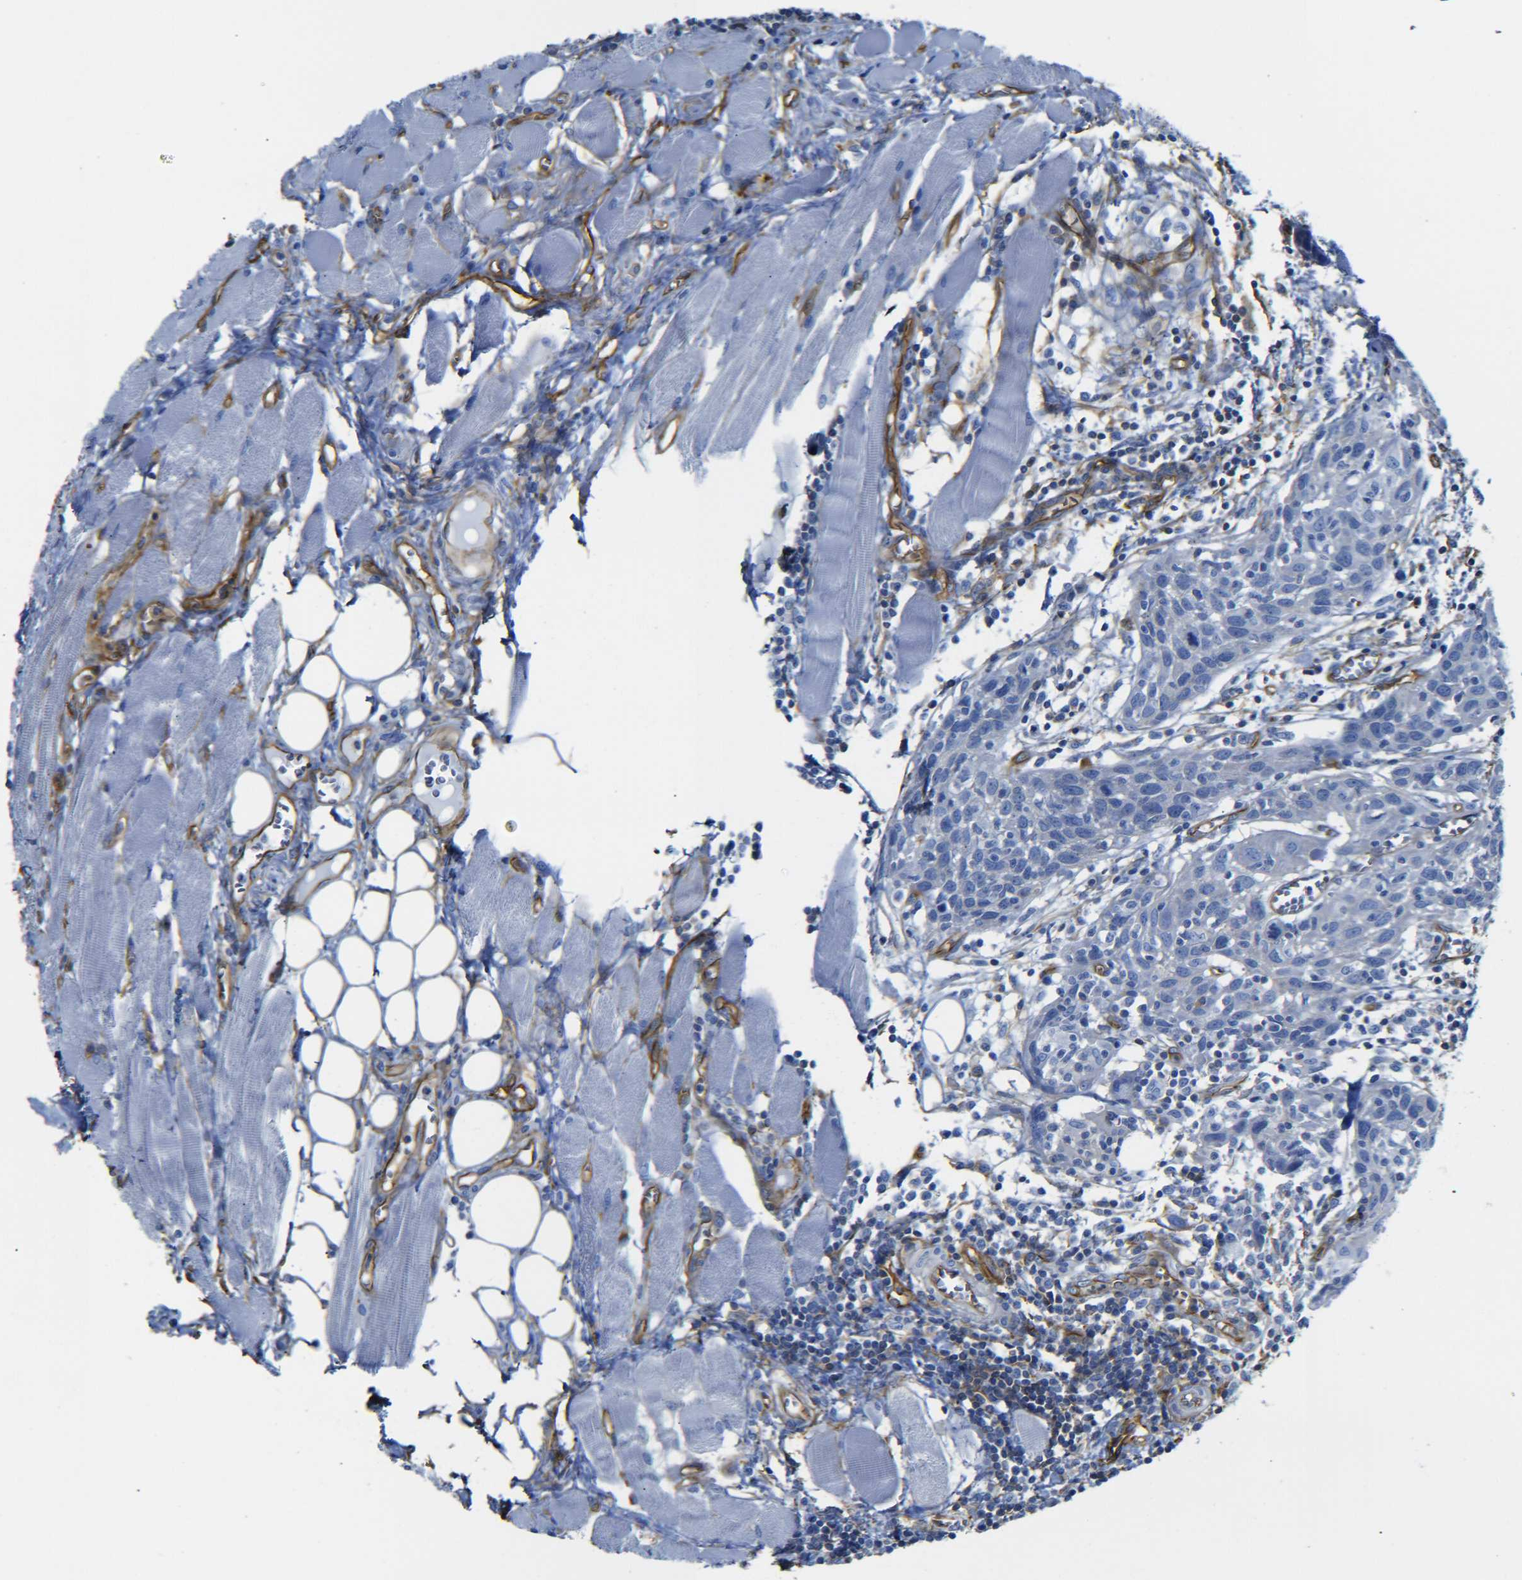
{"staining": {"intensity": "negative", "quantity": "none", "location": "none"}, "tissue": "head and neck cancer", "cell_type": "Tumor cells", "image_type": "cancer", "snomed": [{"axis": "morphology", "description": "Squamous cell carcinoma, NOS"}, {"axis": "topography", "description": "Oral tissue"}, {"axis": "topography", "description": "Head-Neck"}], "caption": "Immunohistochemical staining of human squamous cell carcinoma (head and neck) demonstrates no significant positivity in tumor cells.", "gene": "SPTBN1", "patient": {"sex": "female", "age": 50}}